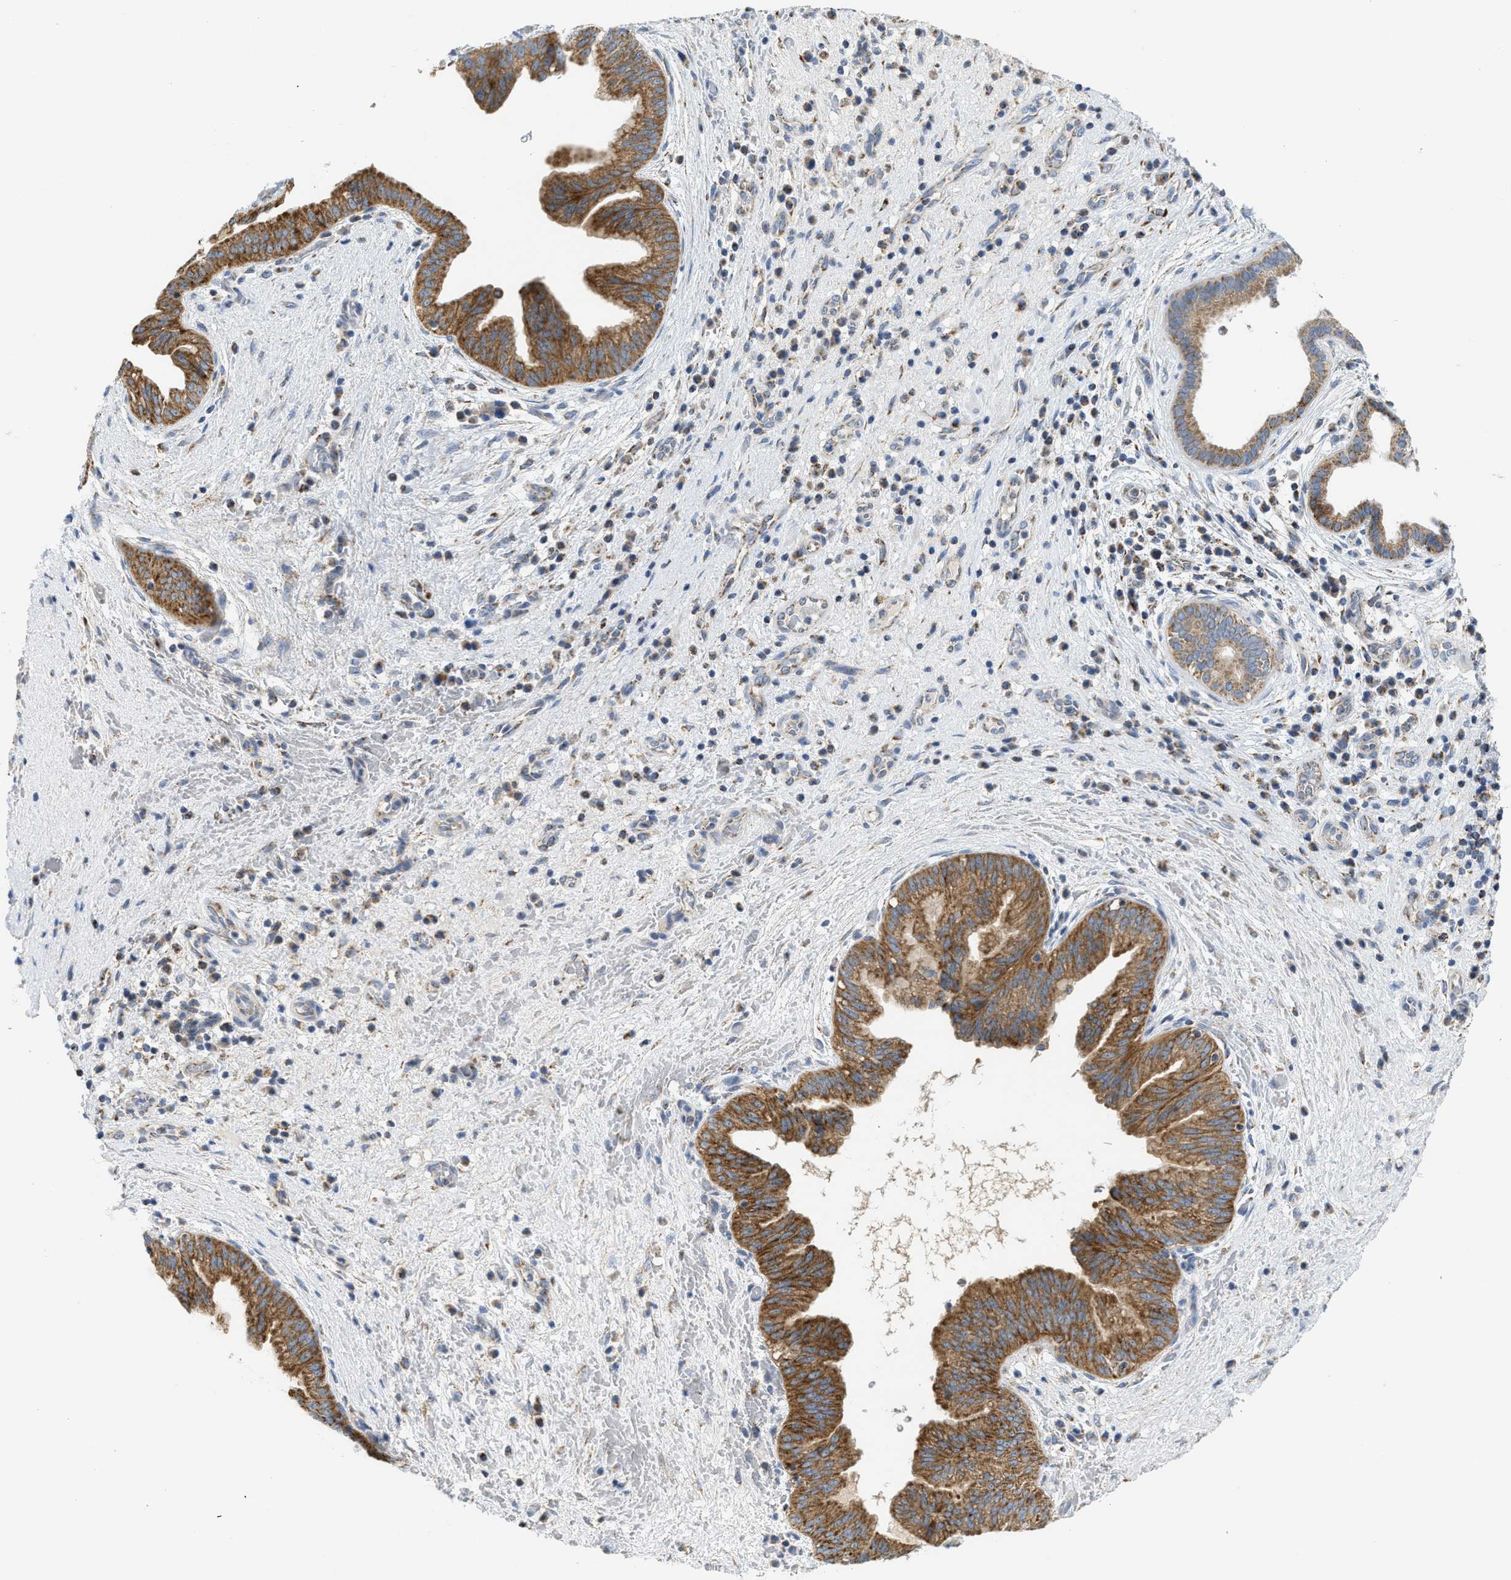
{"staining": {"intensity": "moderate", "quantity": ">75%", "location": "cytoplasmic/membranous"}, "tissue": "liver cancer", "cell_type": "Tumor cells", "image_type": "cancer", "snomed": [{"axis": "morphology", "description": "Cholangiocarcinoma"}, {"axis": "topography", "description": "Liver"}], "caption": "High-magnification brightfield microscopy of liver cancer (cholangiocarcinoma) stained with DAB (brown) and counterstained with hematoxylin (blue). tumor cells exhibit moderate cytoplasmic/membranous expression is identified in about>75% of cells.", "gene": "GATD3", "patient": {"sex": "female", "age": 38}}